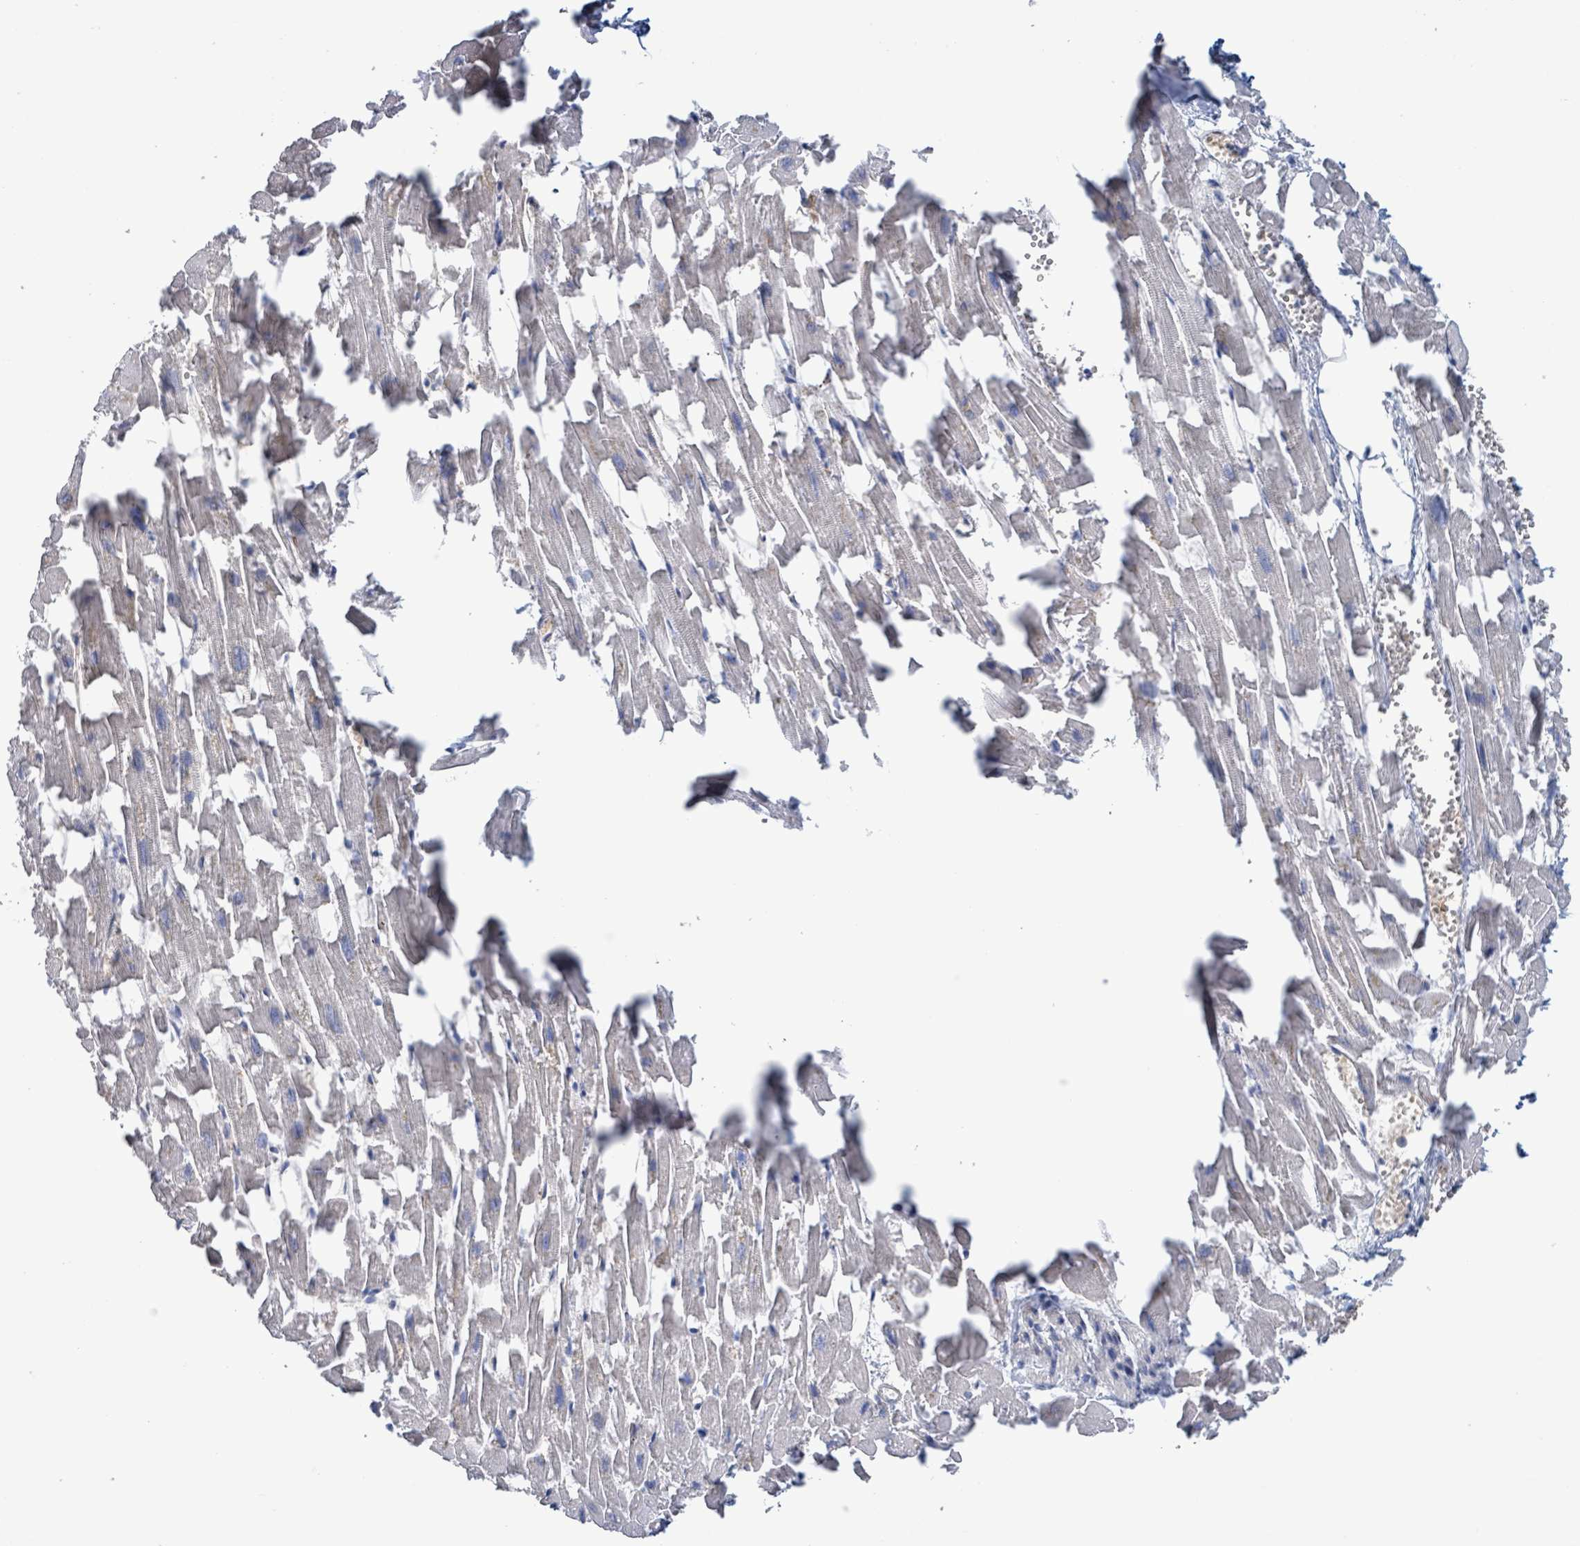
{"staining": {"intensity": "negative", "quantity": "none", "location": "none"}, "tissue": "heart muscle", "cell_type": "Cardiomyocytes", "image_type": "normal", "snomed": [{"axis": "morphology", "description": "Normal tissue, NOS"}, {"axis": "topography", "description": "Heart"}], "caption": "The micrograph reveals no staining of cardiomyocytes in normal heart muscle.", "gene": "PKLR", "patient": {"sex": "female", "age": 64}}